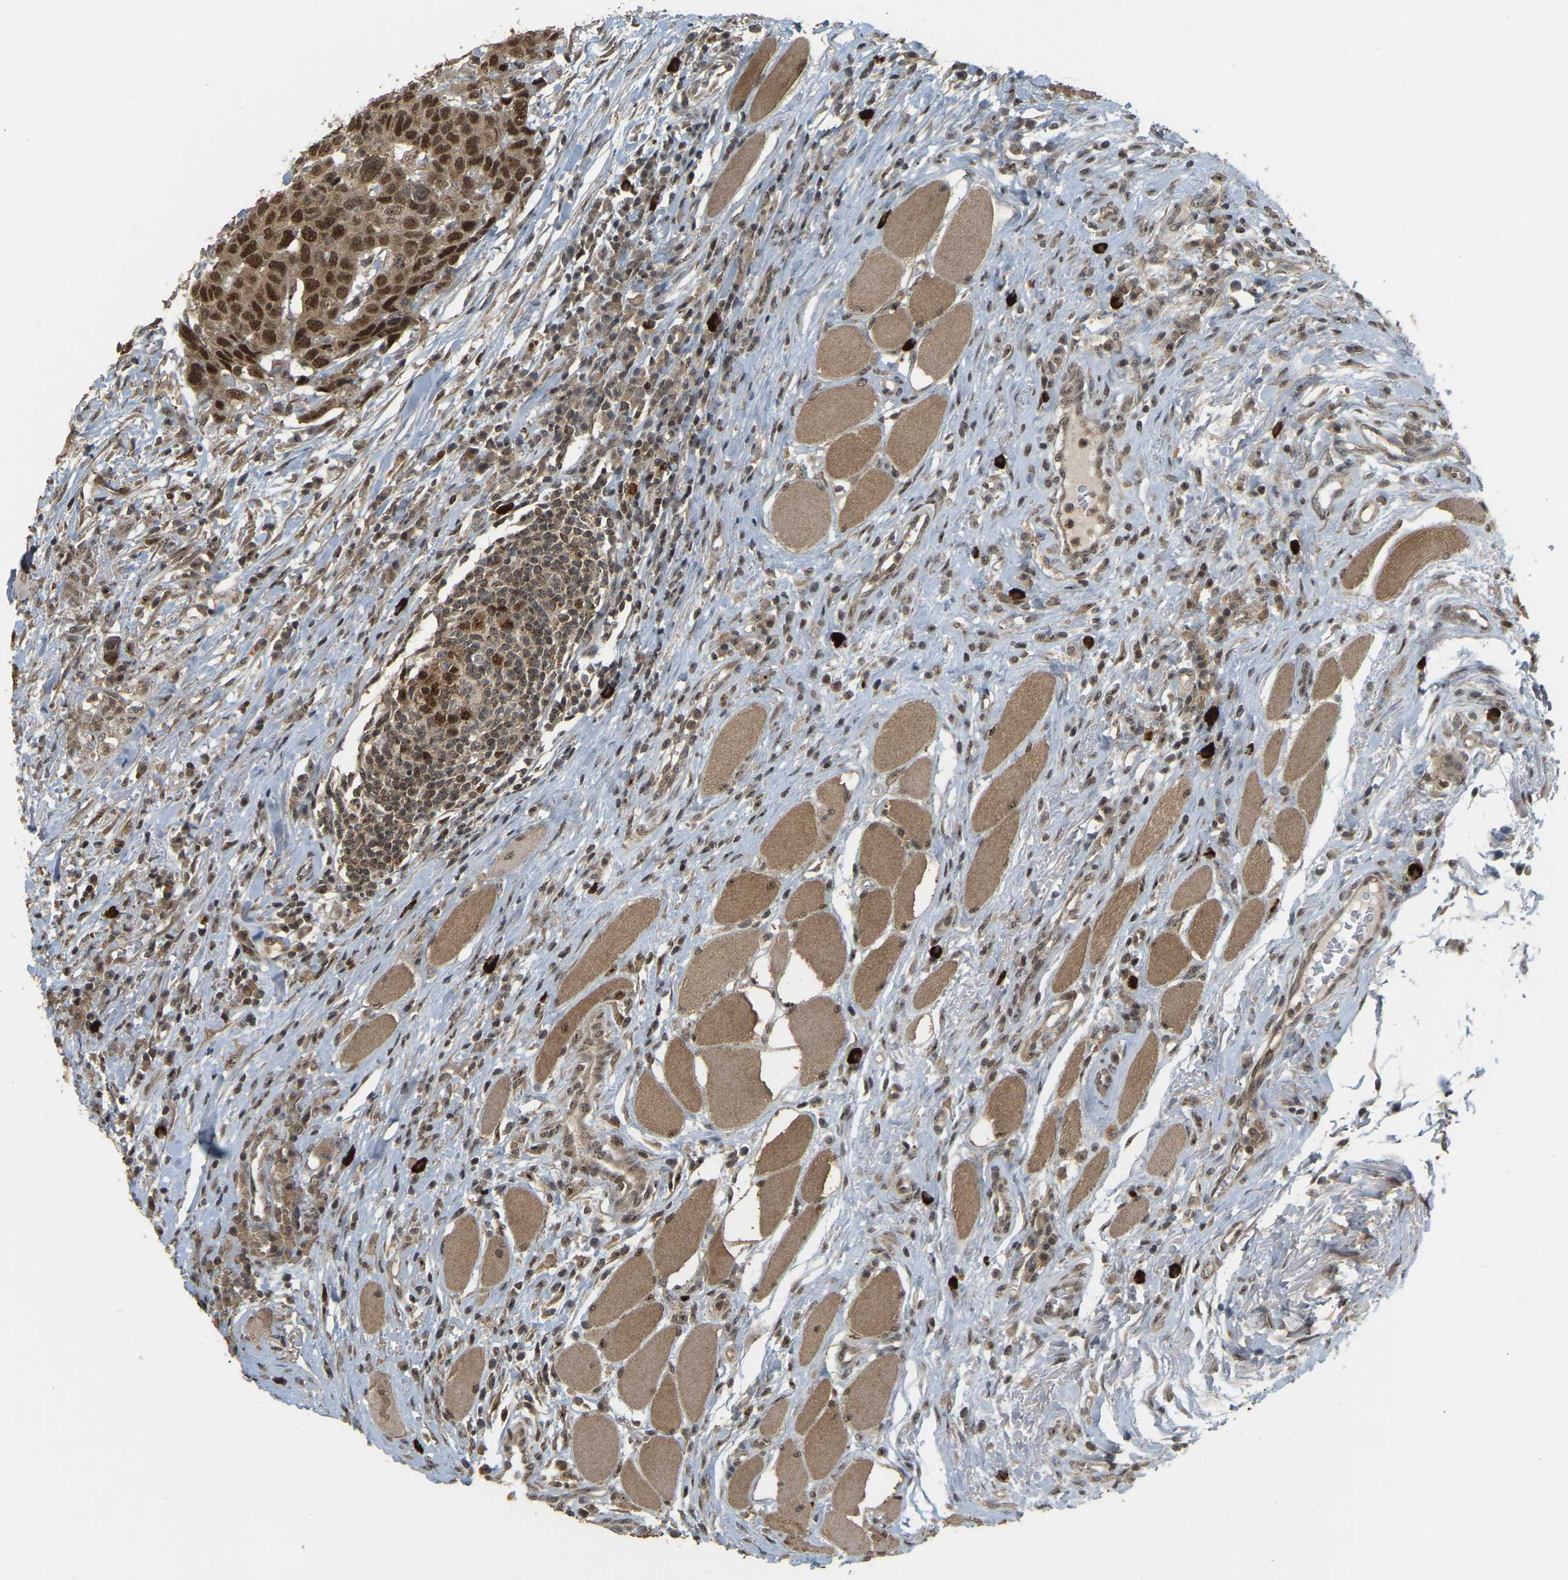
{"staining": {"intensity": "strong", "quantity": ">75%", "location": "nuclear"}, "tissue": "head and neck cancer", "cell_type": "Tumor cells", "image_type": "cancer", "snomed": [{"axis": "morphology", "description": "Squamous cell carcinoma, NOS"}, {"axis": "topography", "description": "Head-Neck"}], "caption": "Protein analysis of head and neck cancer (squamous cell carcinoma) tissue displays strong nuclear positivity in about >75% of tumor cells.", "gene": "BRF2", "patient": {"sex": "male", "age": 66}}